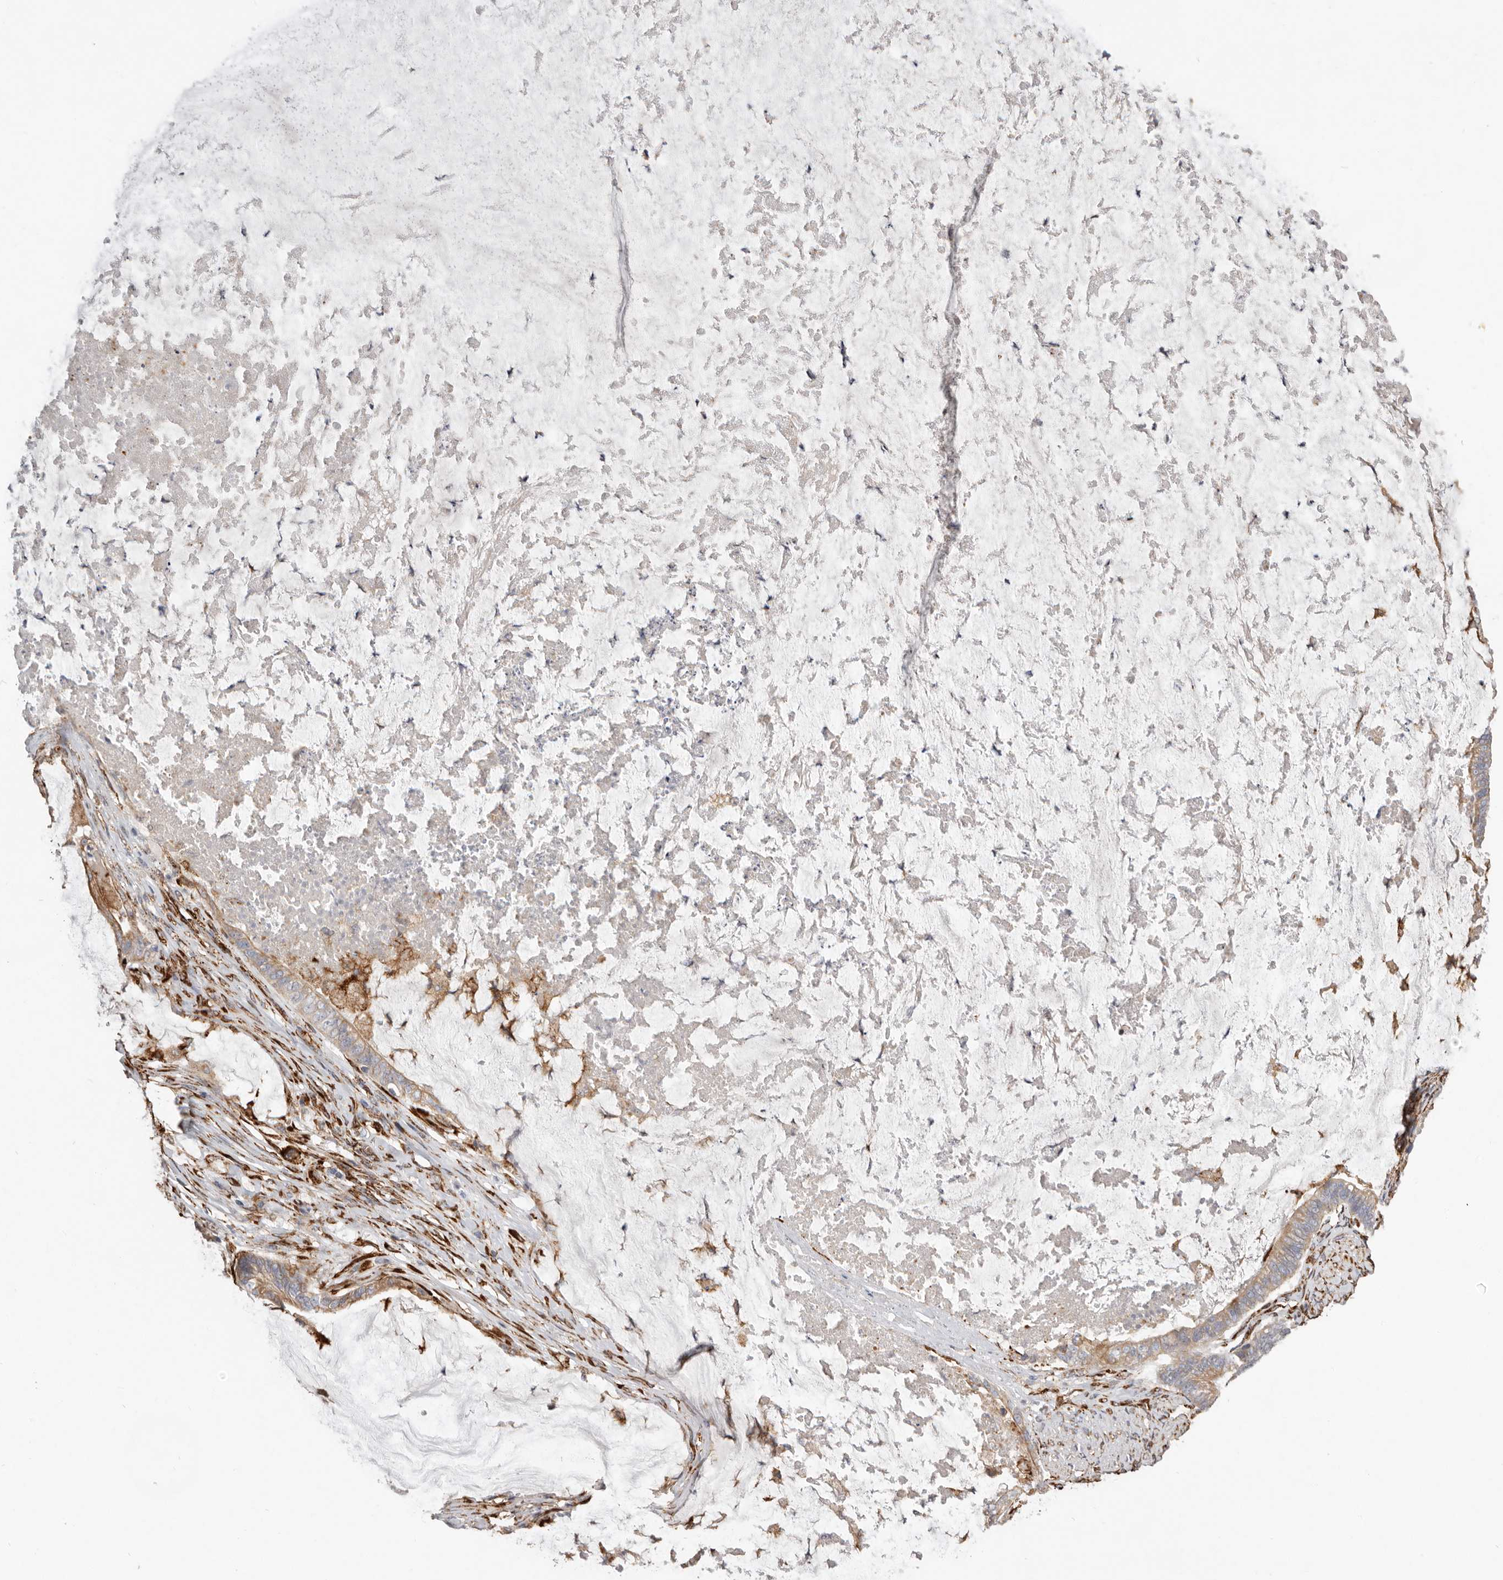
{"staining": {"intensity": "moderate", "quantity": ">75%", "location": "cytoplasmic/membranous"}, "tissue": "ovarian cancer", "cell_type": "Tumor cells", "image_type": "cancer", "snomed": [{"axis": "morphology", "description": "Cystadenocarcinoma, mucinous, NOS"}, {"axis": "topography", "description": "Ovary"}], "caption": "Mucinous cystadenocarcinoma (ovarian) stained with IHC exhibits moderate cytoplasmic/membranous staining in approximately >75% of tumor cells.", "gene": "WDTC1", "patient": {"sex": "female", "age": 61}}